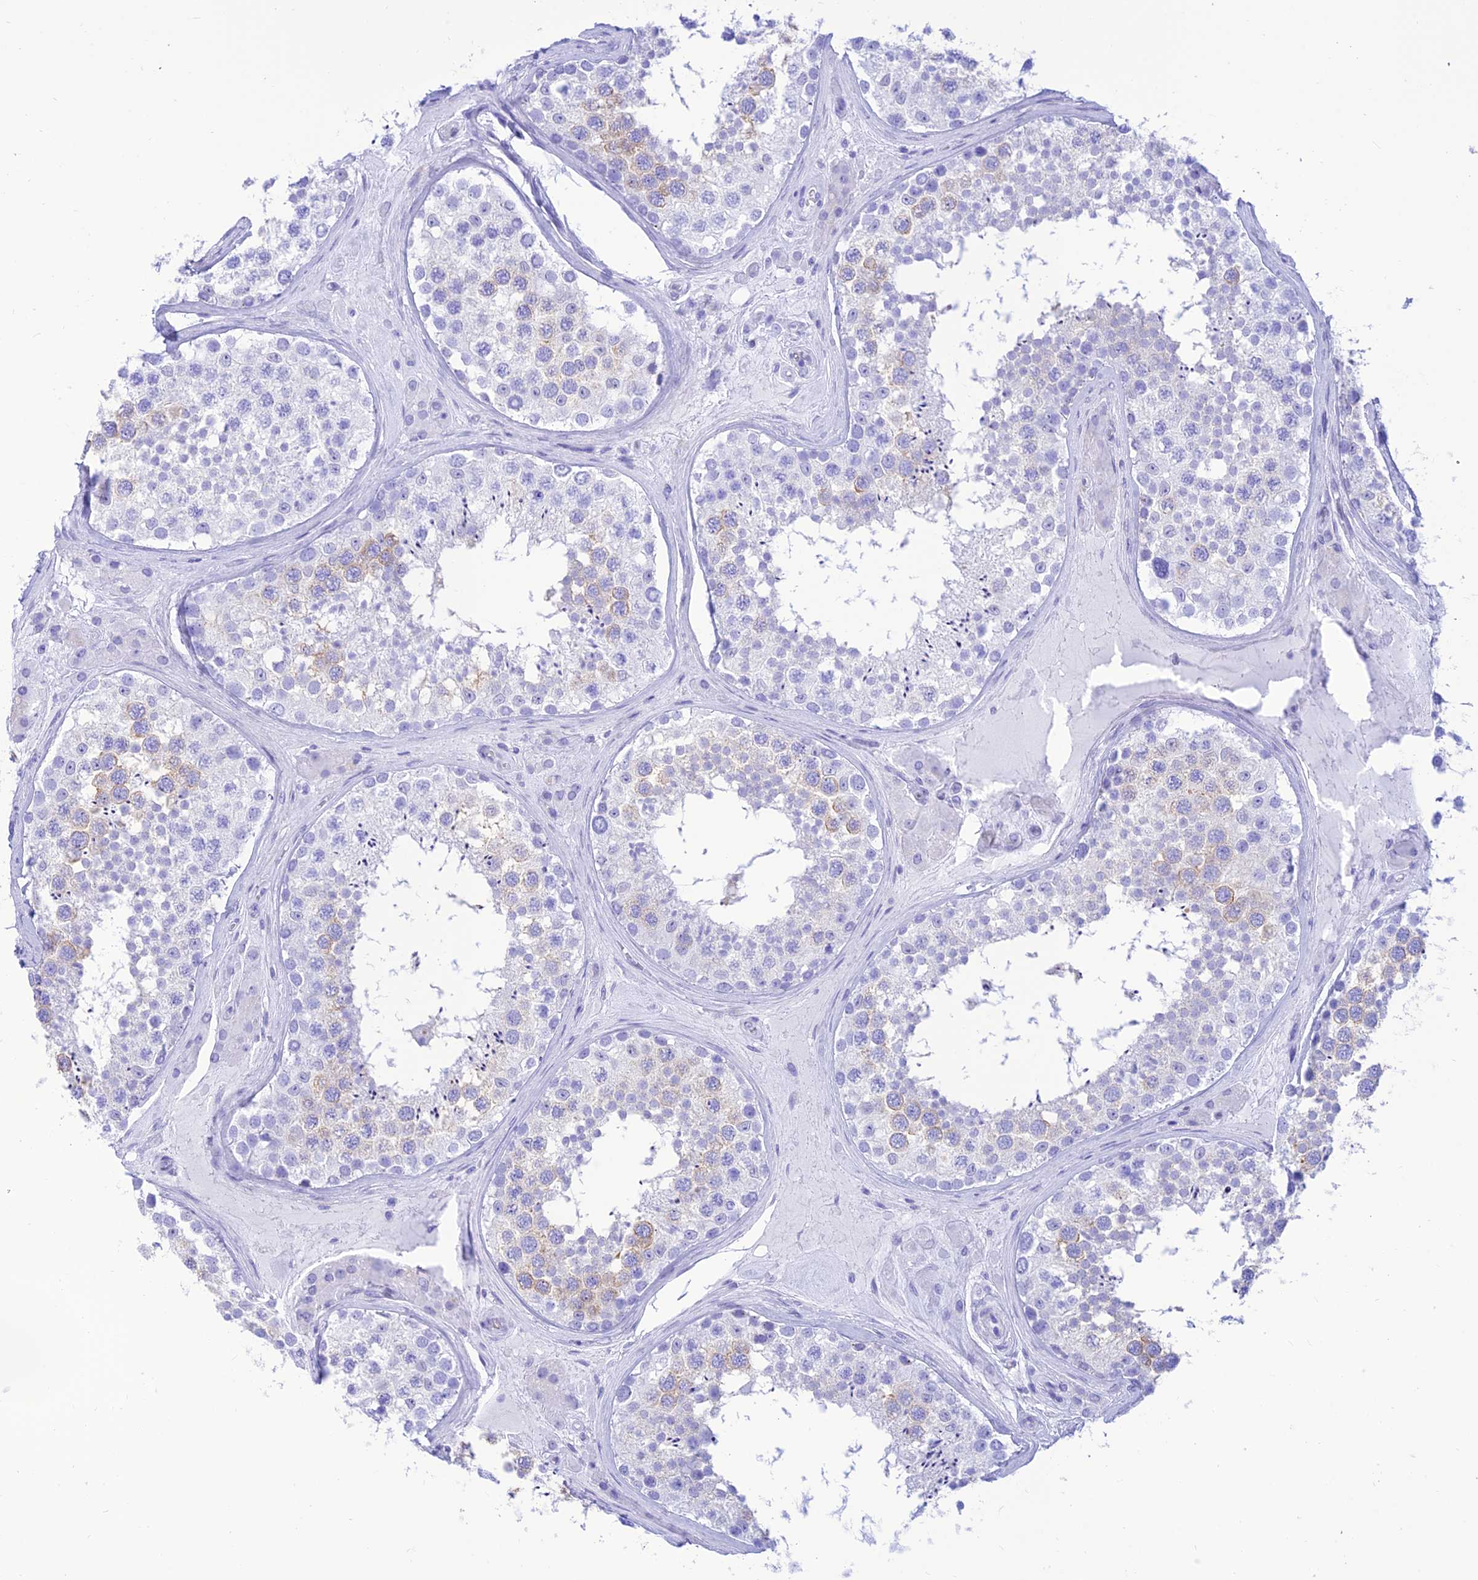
{"staining": {"intensity": "weak", "quantity": "<25%", "location": "cytoplasmic/membranous"}, "tissue": "testis", "cell_type": "Cells in seminiferous ducts", "image_type": "normal", "snomed": [{"axis": "morphology", "description": "Normal tissue, NOS"}, {"axis": "topography", "description": "Testis"}], "caption": "This is a micrograph of IHC staining of normal testis, which shows no staining in cells in seminiferous ducts.", "gene": "PRNP", "patient": {"sex": "male", "age": 46}}